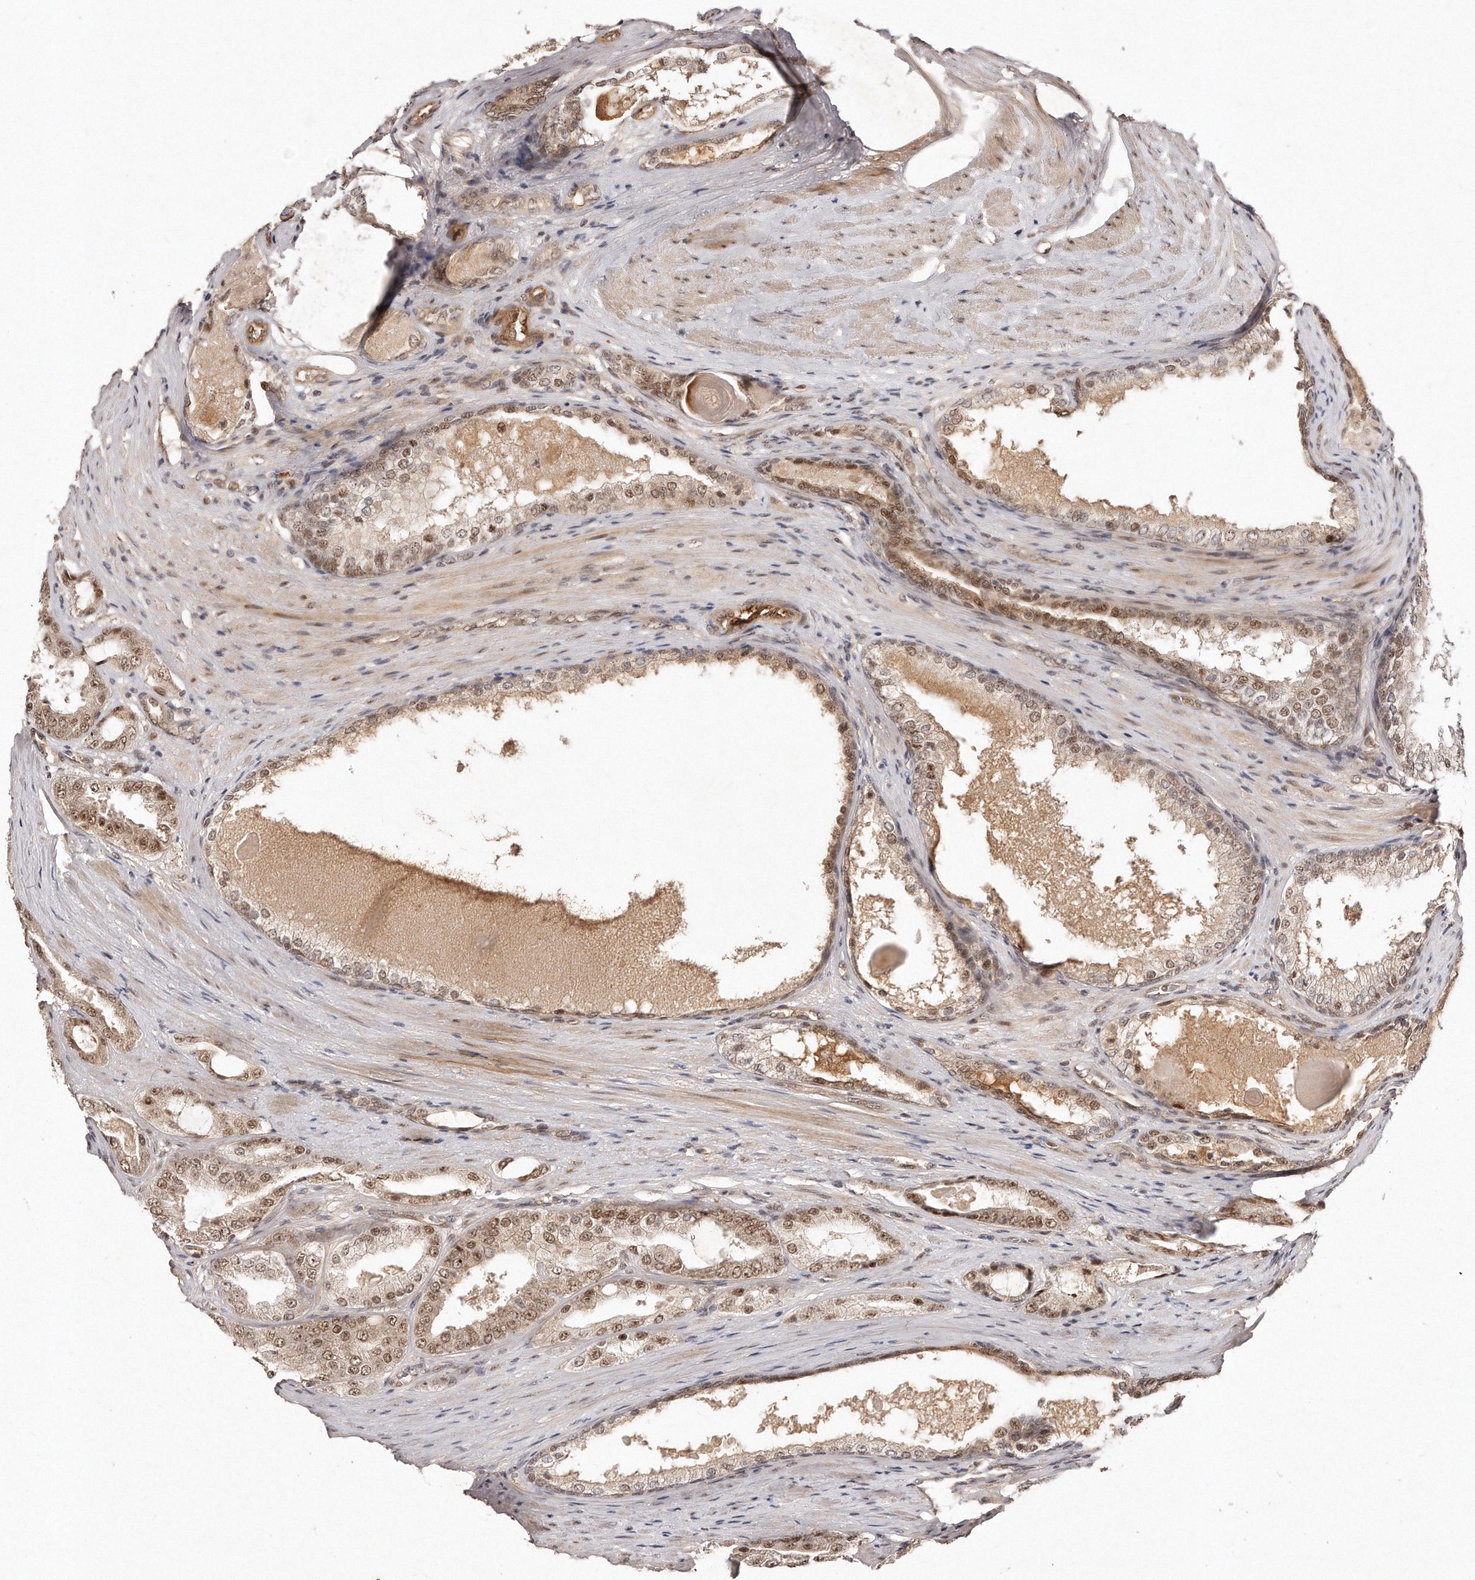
{"staining": {"intensity": "moderate", "quantity": ">75%", "location": "cytoplasmic/membranous,nuclear"}, "tissue": "prostate cancer", "cell_type": "Tumor cells", "image_type": "cancer", "snomed": [{"axis": "morphology", "description": "Adenocarcinoma, High grade"}, {"axis": "topography", "description": "Prostate"}], "caption": "This photomicrograph exhibits IHC staining of high-grade adenocarcinoma (prostate), with medium moderate cytoplasmic/membranous and nuclear expression in about >75% of tumor cells.", "gene": "SOX4", "patient": {"sex": "male", "age": 60}}